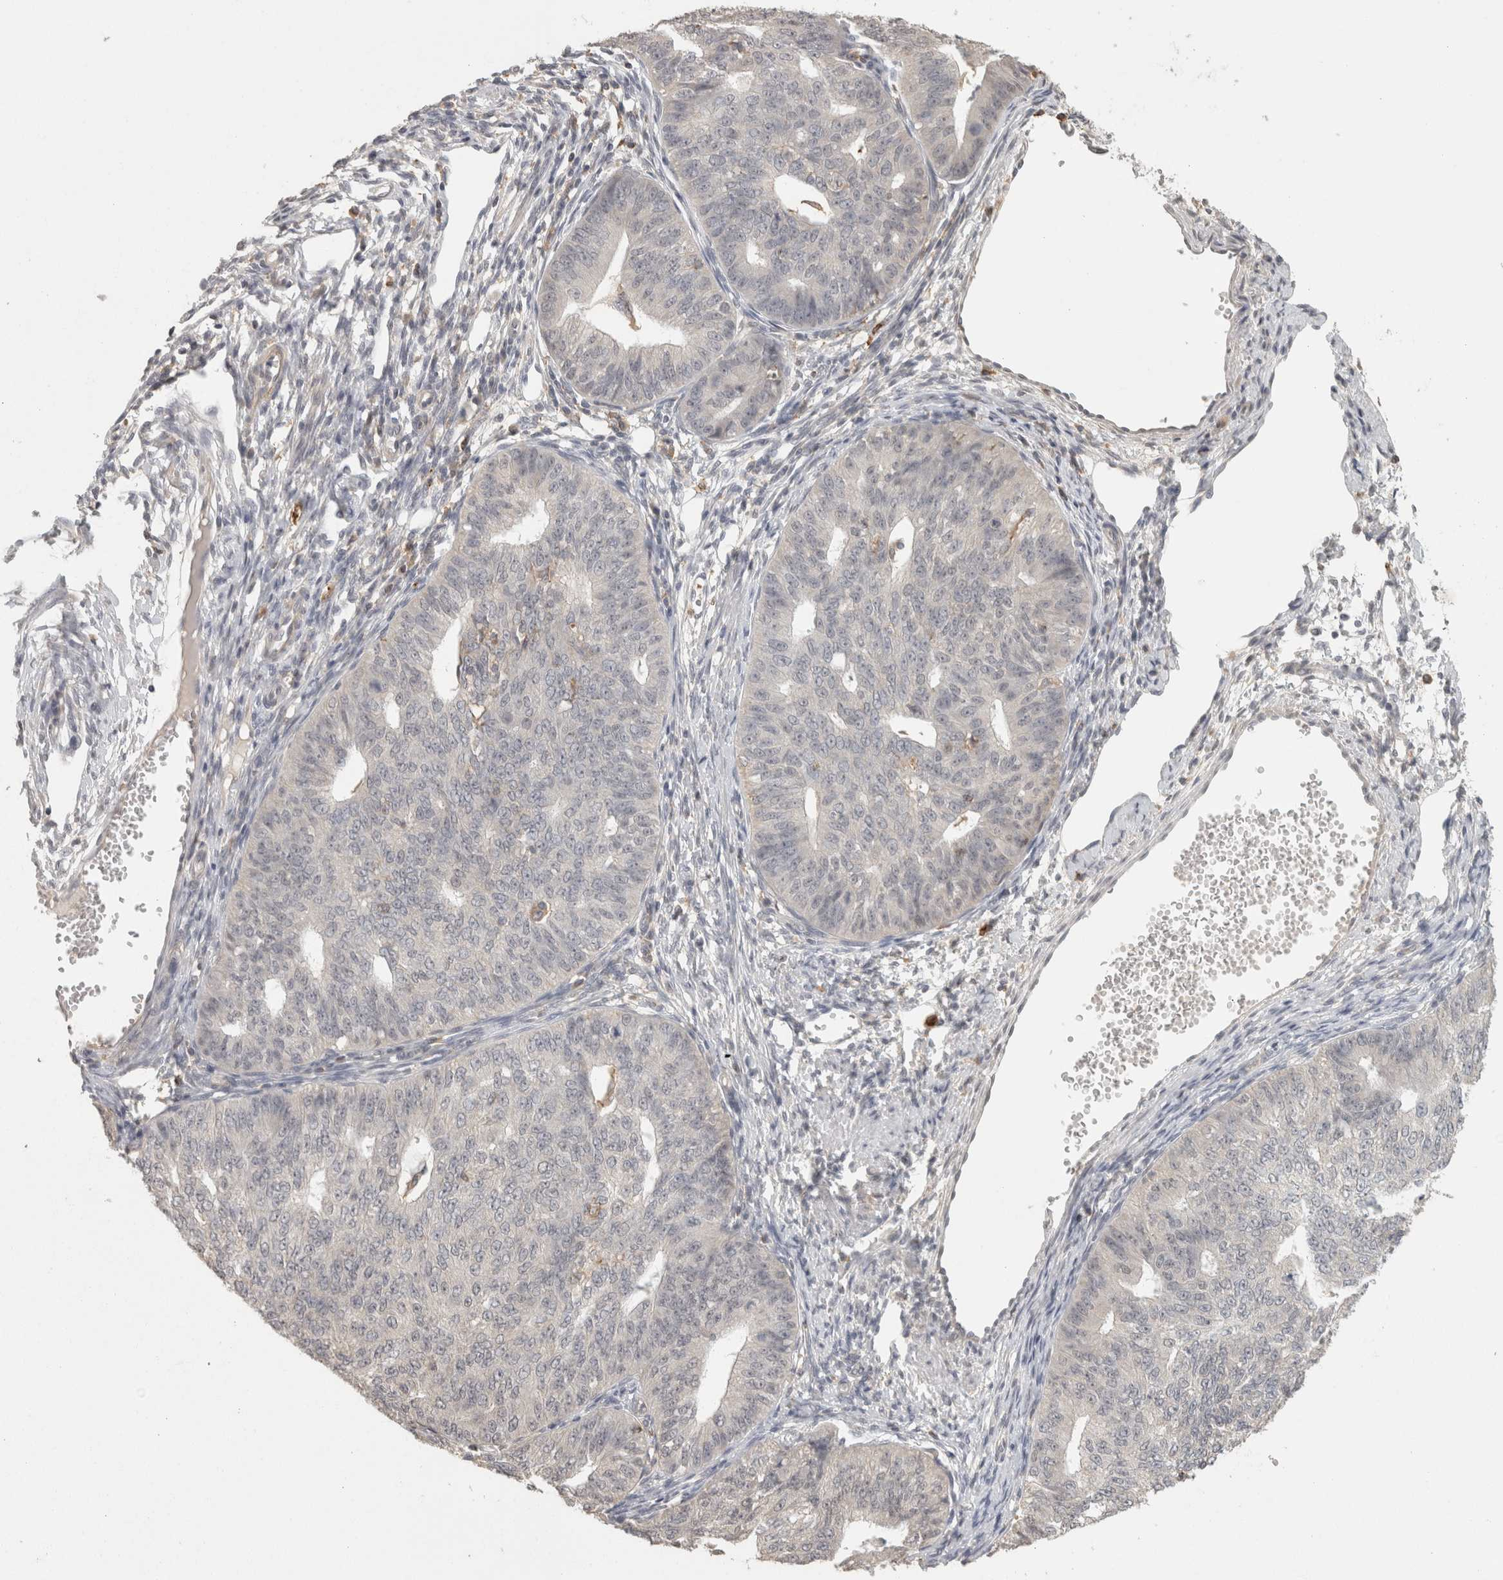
{"staining": {"intensity": "negative", "quantity": "none", "location": "none"}, "tissue": "endometrial cancer", "cell_type": "Tumor cells", "image_type": "cancer", "snomed": [{"axis": "morphology", "description": "Adenocarcinoma, NOS"}, {"axis": "topography", "description": "Endometrium"}], "caption": "DAB (3,3'-diaminobenzidine) immunohistochemical staining of human endometrial cancer shows no significant expression in tumor cells.", "gene": "HAVCR2", "patient": {"sex": "female", "age": 32}}